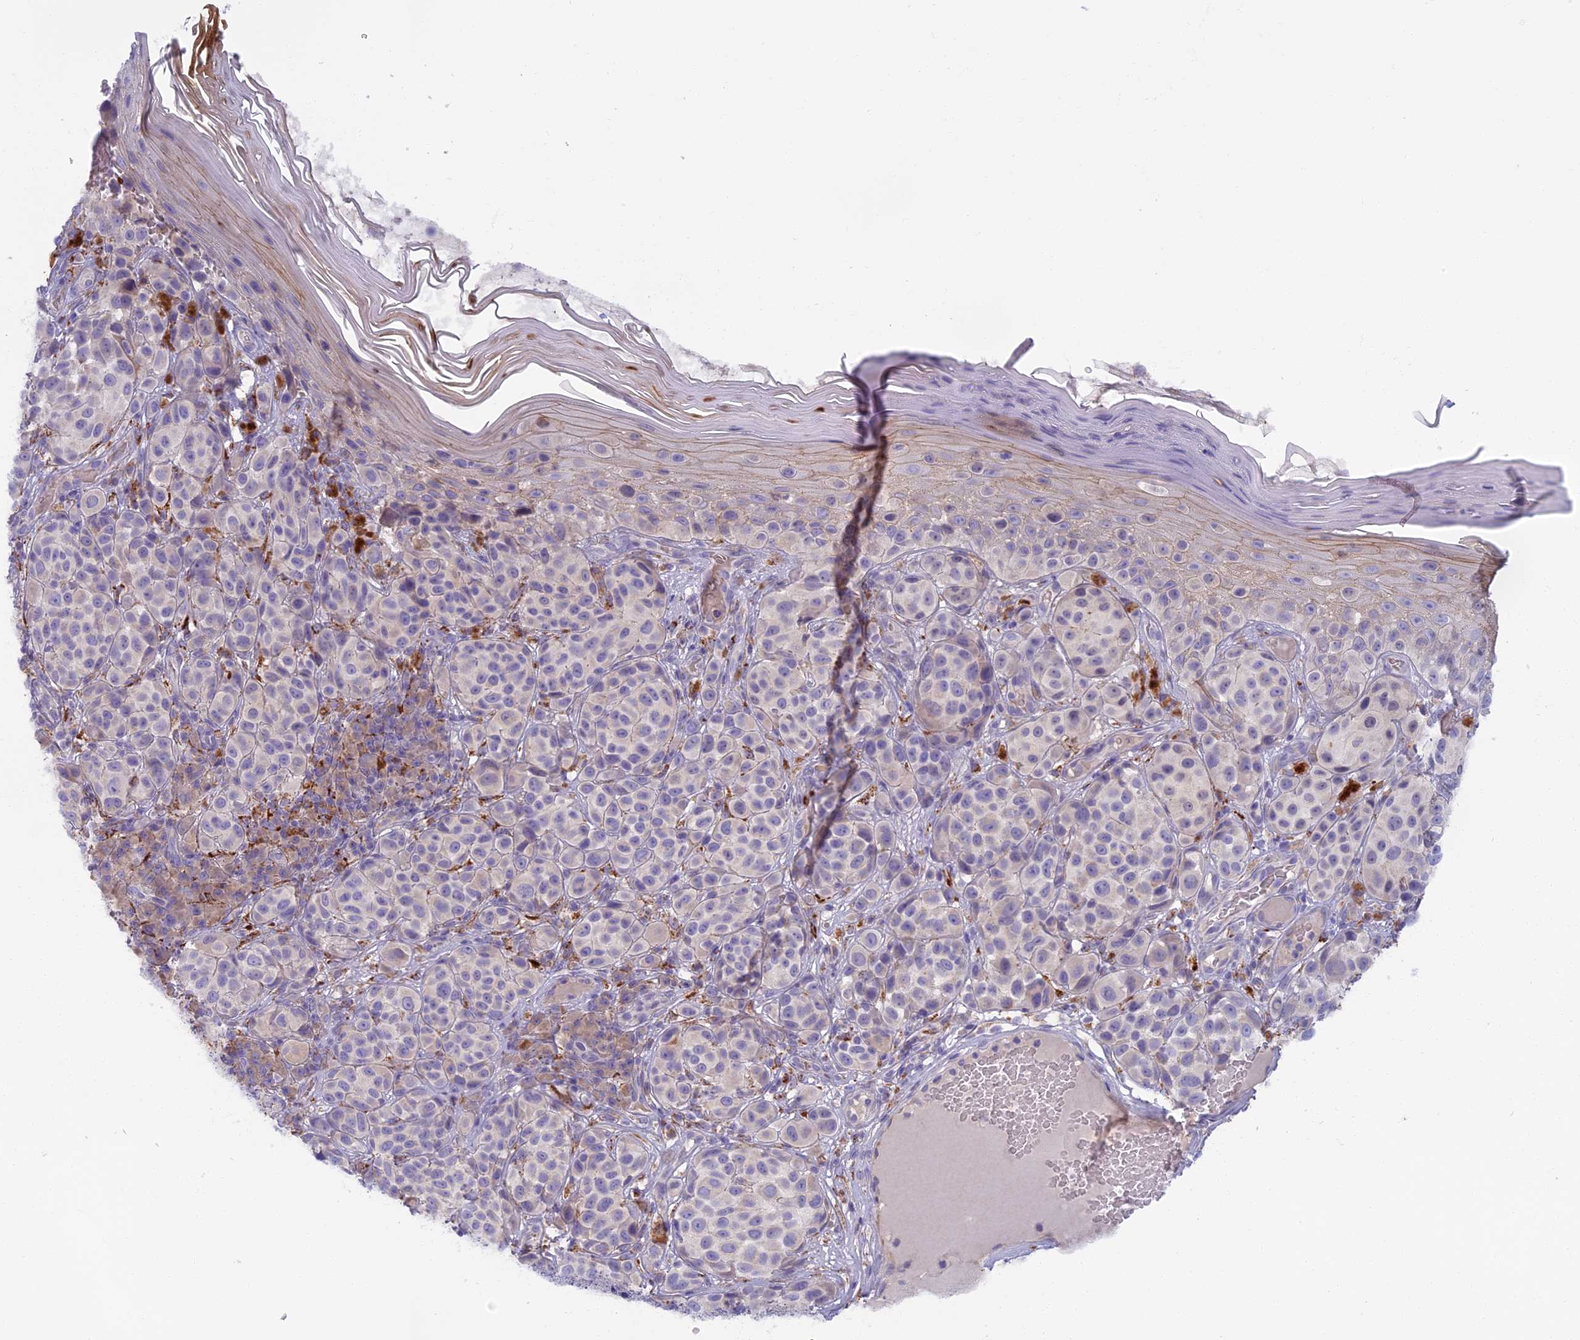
{"staining": {"intensity": "negative", "quantity": "none", "location": "none"}, "tissue": "melanoma", "cell_type": "Tumor cells", "image_type": "cancer", "snomed": [{"axis": "morphology", "description": "Malignant melanoma, NOS"}, {"axis": "topography", "description": "Skin"}], "caption": "This is an IHC micrograph of human malignant melanoma. There is no positivity in tumor cells.", "gene": "SEMA7A", "patient": {"sex": "male", "age": 38}}